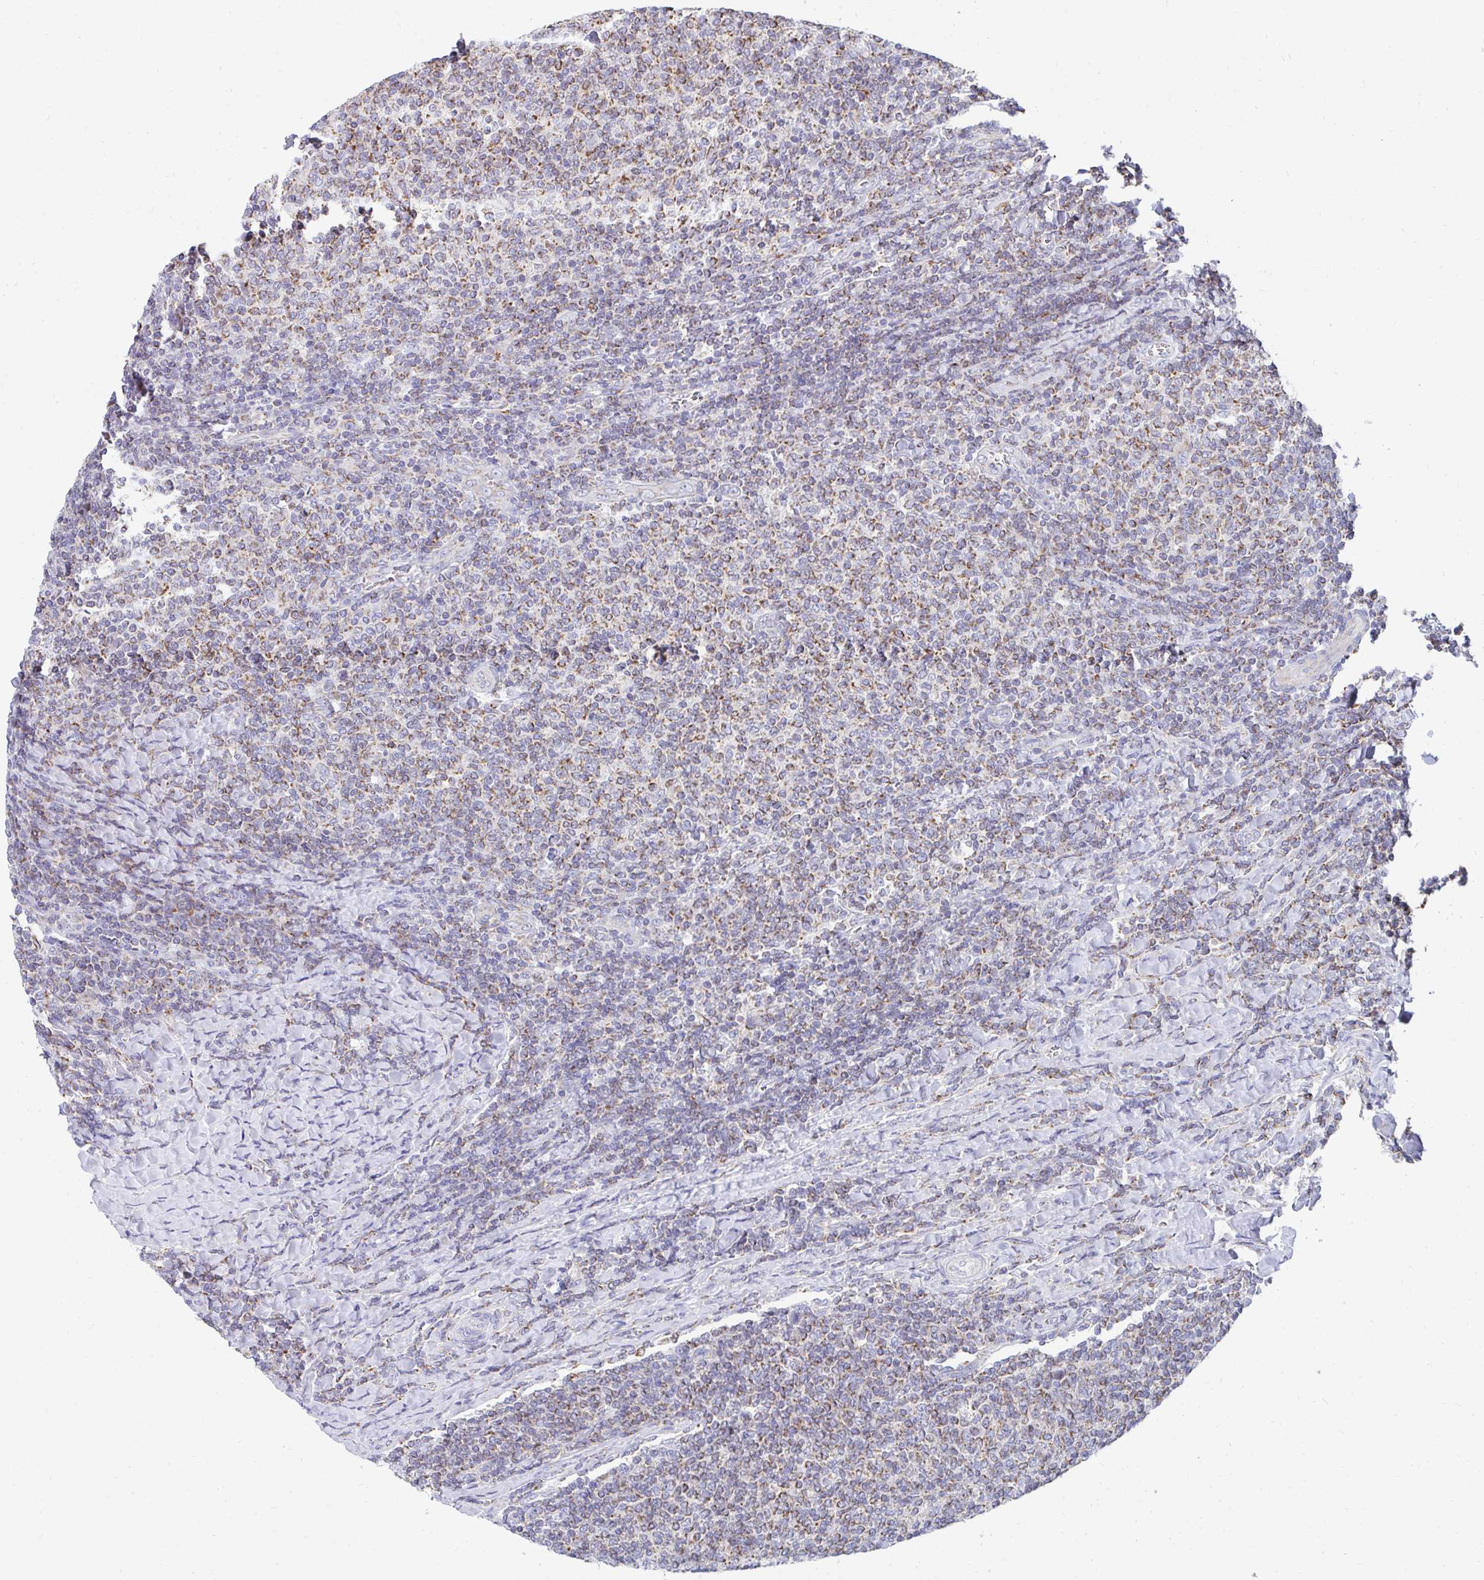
{"staining": {"intensity": "moderate", "quantity": "25%-75%", "location": "cytoplasmic/membranous"}, "tissue": "lymphoma", "cell_type": "Tumor cells", "image_type": "cancer", "snomed": [{"axis": "morphology", "description": "Malignant lymphoma, non-Hodgkin's type, Low grade"}, {"axis": "topography", "description": "Lymph node"}], "caption": "Immunohistochemical staining of lymphoma reveals moderate cytoplasmic/membranous protein staining in approximately 25%-75% of tumor cells.", "gene": "PC", "patient": {"sex": "male", "age": 52}}